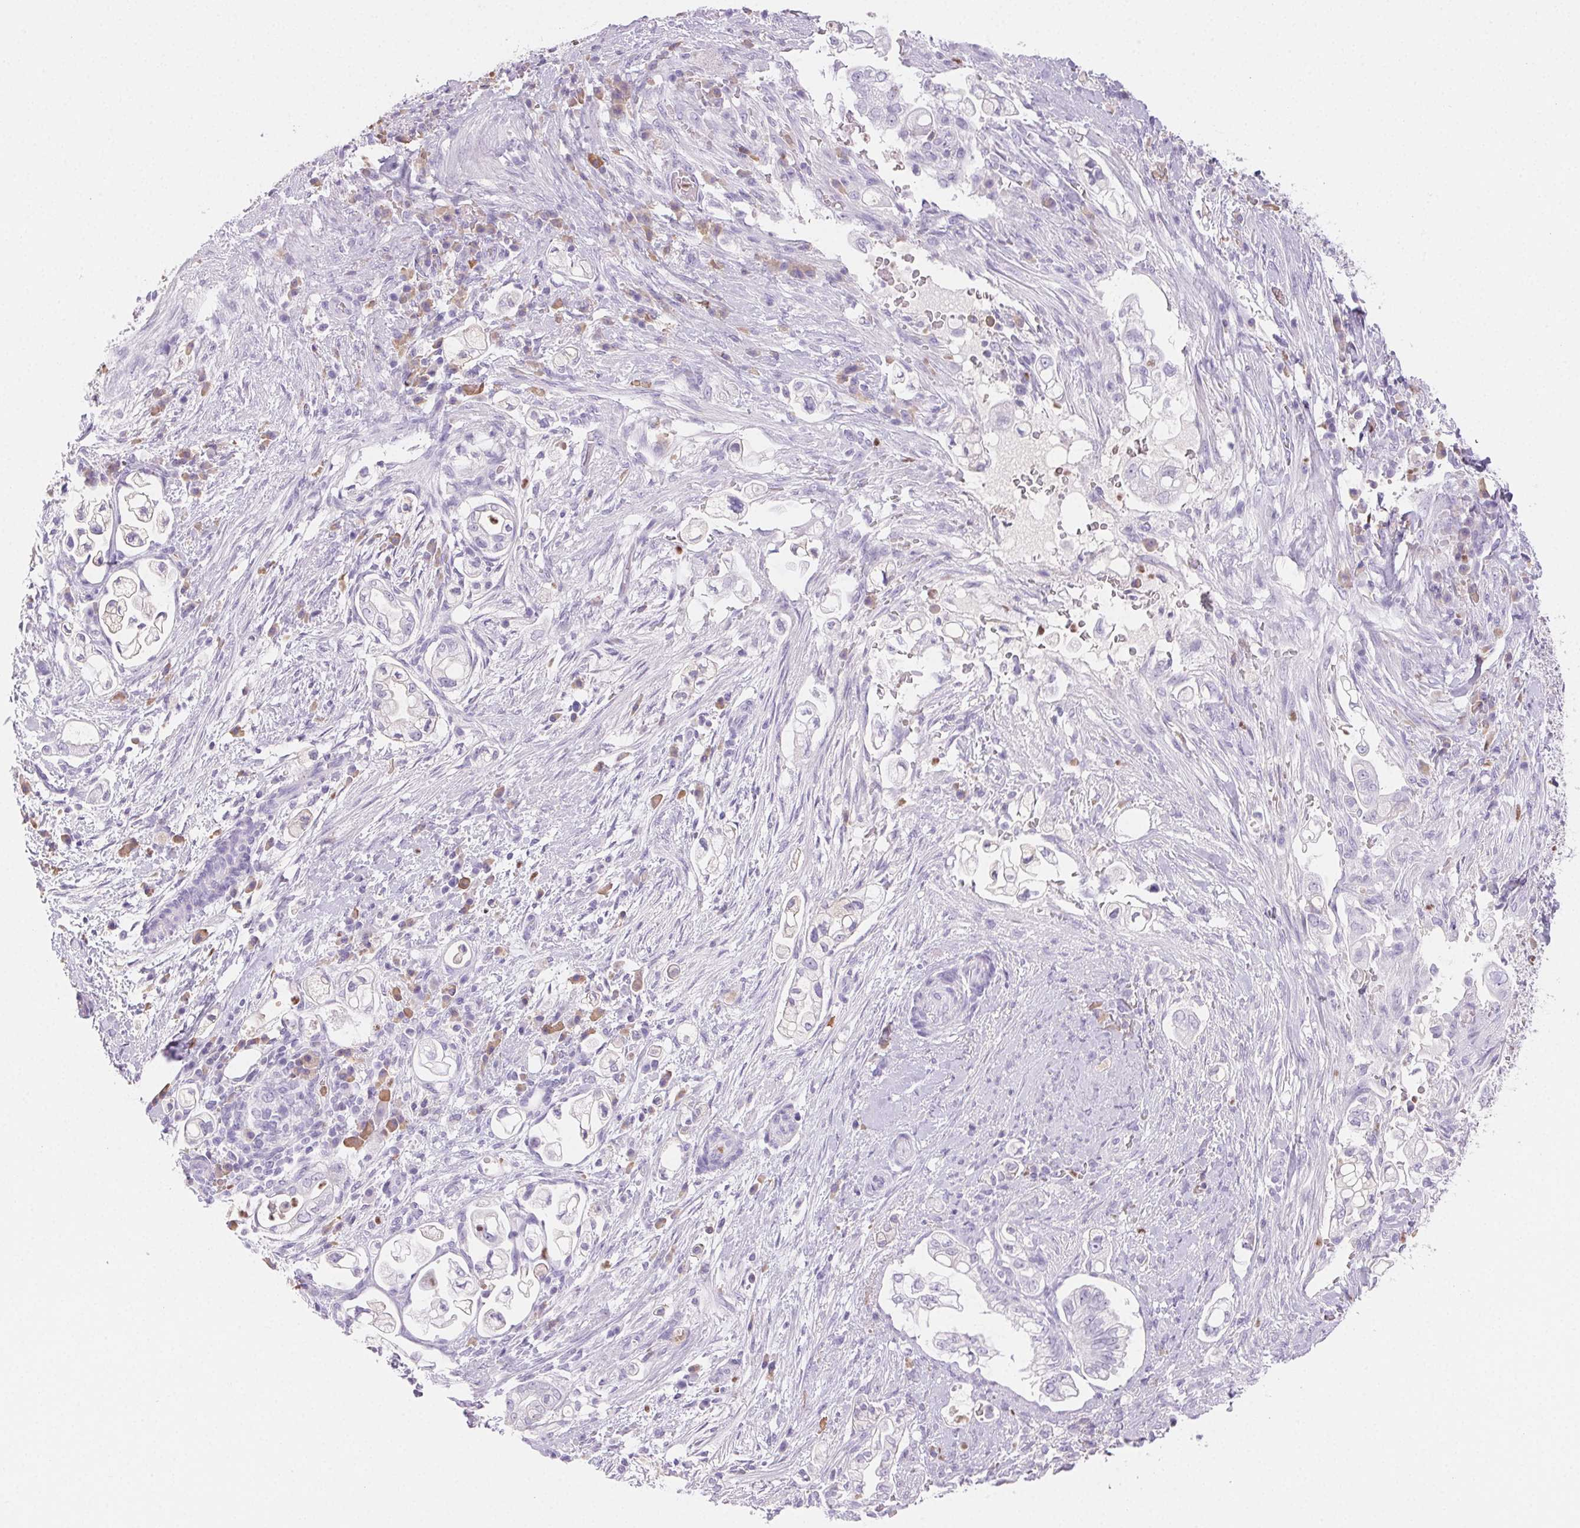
{"staining": {"intensity": "negative", "quantity": "none", "location": "none"}, "tissue": "pancreatic cancer", "cell_type": "Tumor cells", "image_type": "cancer", "snomed": [{"axis": "morphology", "description": "Adenocarcinoma, NOS"}, {"axis": "topography", "description": "Pancreas"}], "caption": "Immunohistochemistry of human pancreatic cancer (adenocarcinoma) shows no positivity in tumor cells. (Brightfield microscopy of DAB IHC at high magnification).", "gene": "PADI4", "patient": {"sex": "female", "age": 69}}